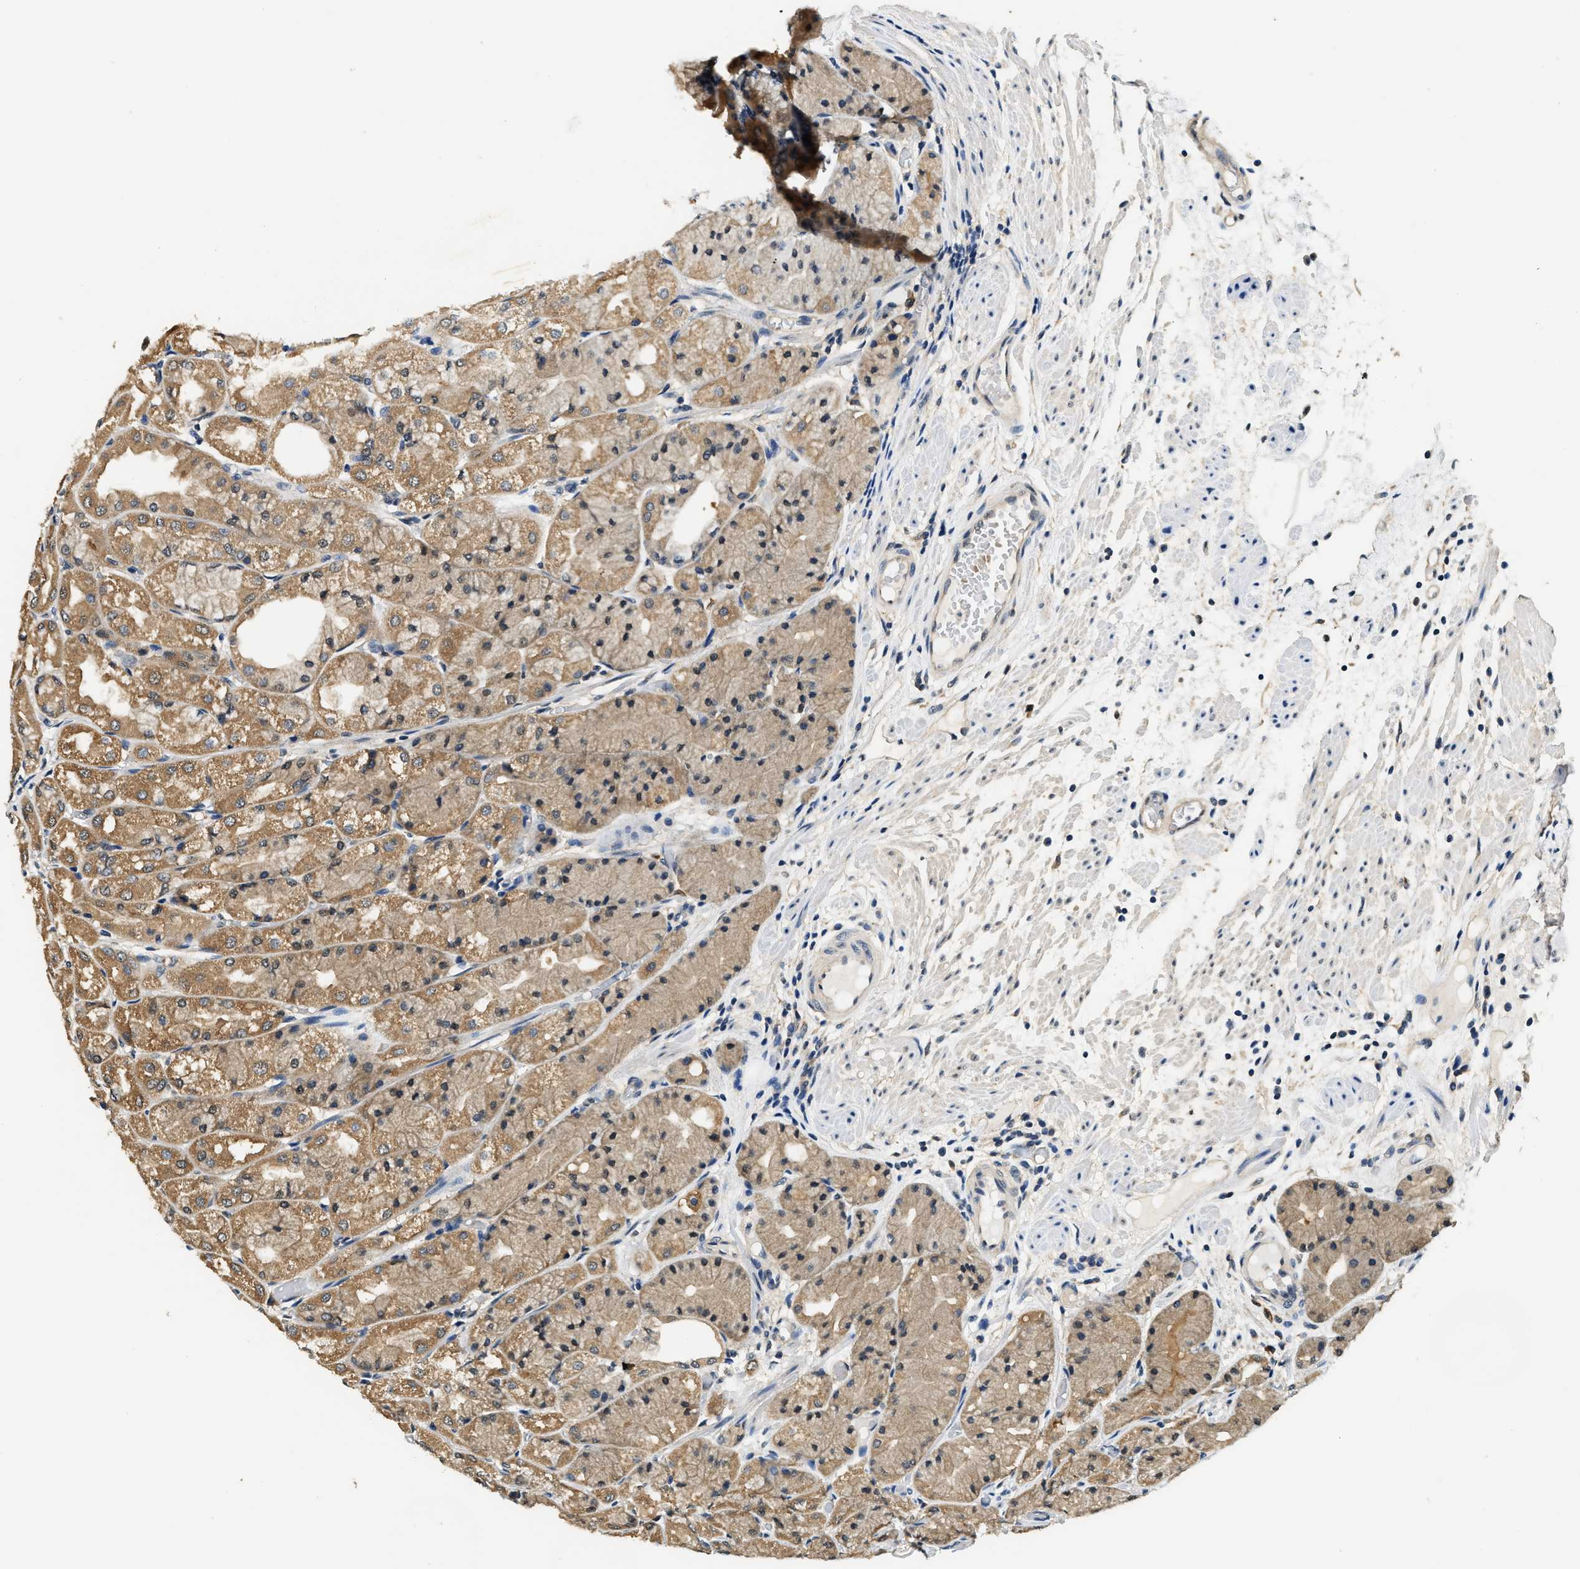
{"staining": {"intensity": "moderate", "quantity": "25%-75%", "location": "cytoplasmic/membranous"}, "tissue": "stomach", "cell_type": "Glandular cells", "image_type": "normal", "snomed": [{"axis": "morphology", "description": "Normal tissue, NOS"}, {"axis": "topography", "description": "Stomach, upper"}], "caption": "Protein expression by immunohistochemistry (IHC) reveals moderate cytoplasmic/membranous positivity in approximately 25%-75% of glandular cells in normal stomach.", "gene": "BCL7C", "patient": {"sex": "male", "age": 72}}